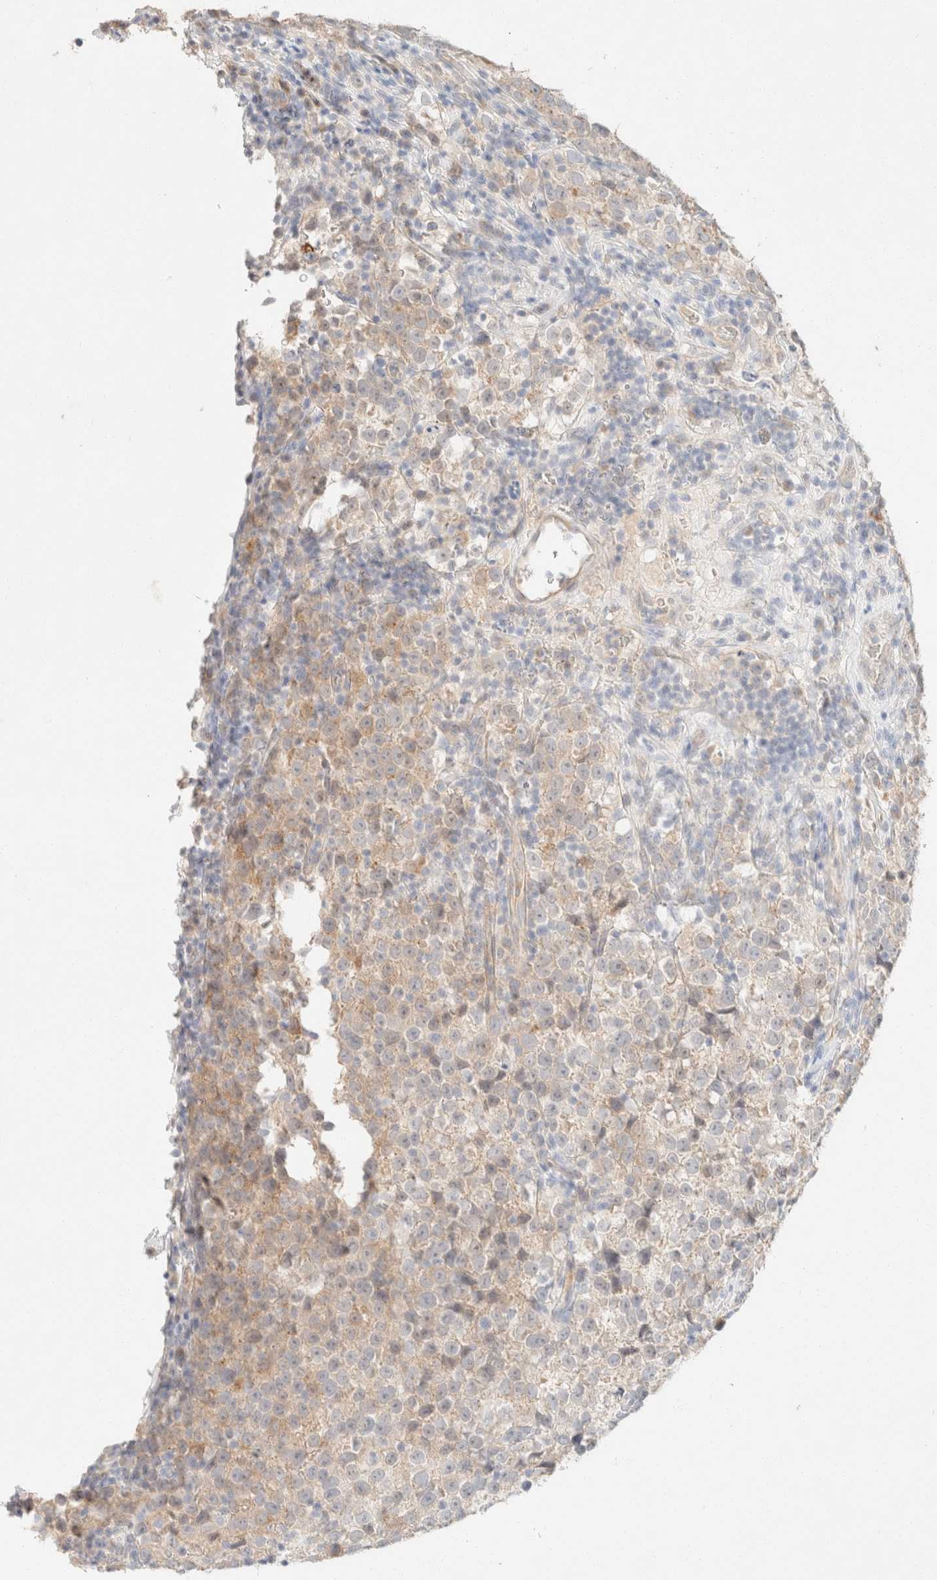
{"staining": {"intensity": "weak", "quantity": "<25%", "location": "cytoplasmic/membranous"}, "tissue": "testis cancer", "cell_type": "Tumor cells", "image_type": "cancer", "snomed": [{"axis": "morphology", "description": "Normal tissue, NOS"}, {"axis": "morphology", "description": "Seminoma, NOS"}, {"axis": "topography", "description": "Testis"}], "caption": "IHC photomicrograph of testis cancer (seminoma) stained for a protein (brown), which shows no expression in tumor cells. (DAB (3,3'-diaminobenzidine) immunohistochemistry (IHC) visualized using brightfield microscopy, high magnification).", "gene": "CSNK1E", "patient": {"sex": "male", "age": 43}}